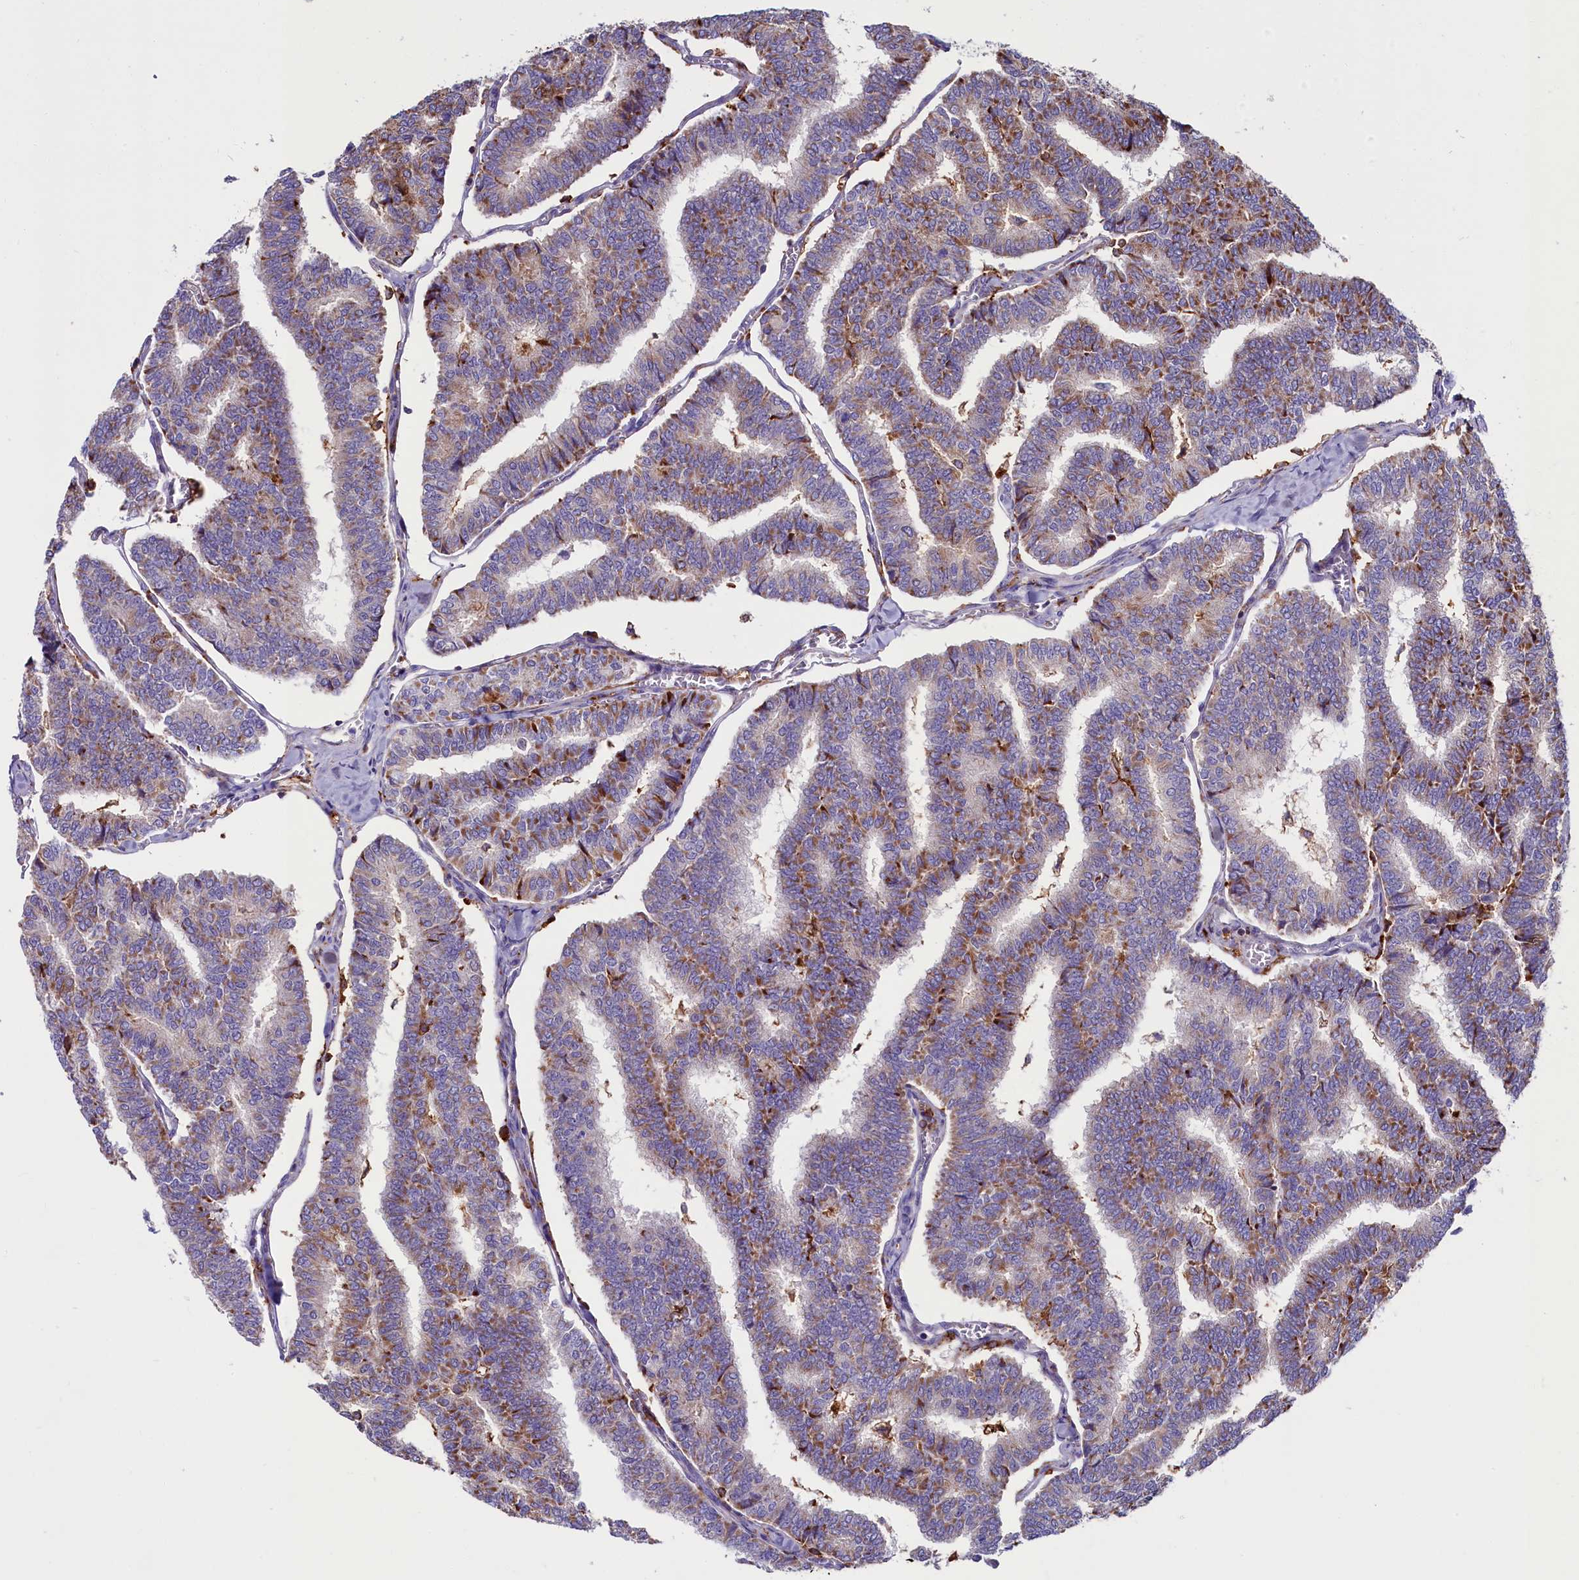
{"staining": {"intensity": "weak", "quantity": "25%-75%", "location": "cytoplasmic/membranous"}, "tissue": "thyroid cancer", "cell_type": "Tumor cells", "image_type": "cancer", "snomed": [{"axis": "morphology", "description": "Papillary adenocarcinoma, NOS"}, {"axis": "topography", "description": "Thyroid gland"}], "caption": "Protein staining of thyroid cancer tissue displays weak cytoplasmic/membranous expression in approximately 25%-75% of tumor cells. (DAB (3,3'-diaminobenzidine) = brown stain, brightfield microscopy at high magnification).", "gene": "IL20RA", "patient": {"sex": "female", "age": 35}}